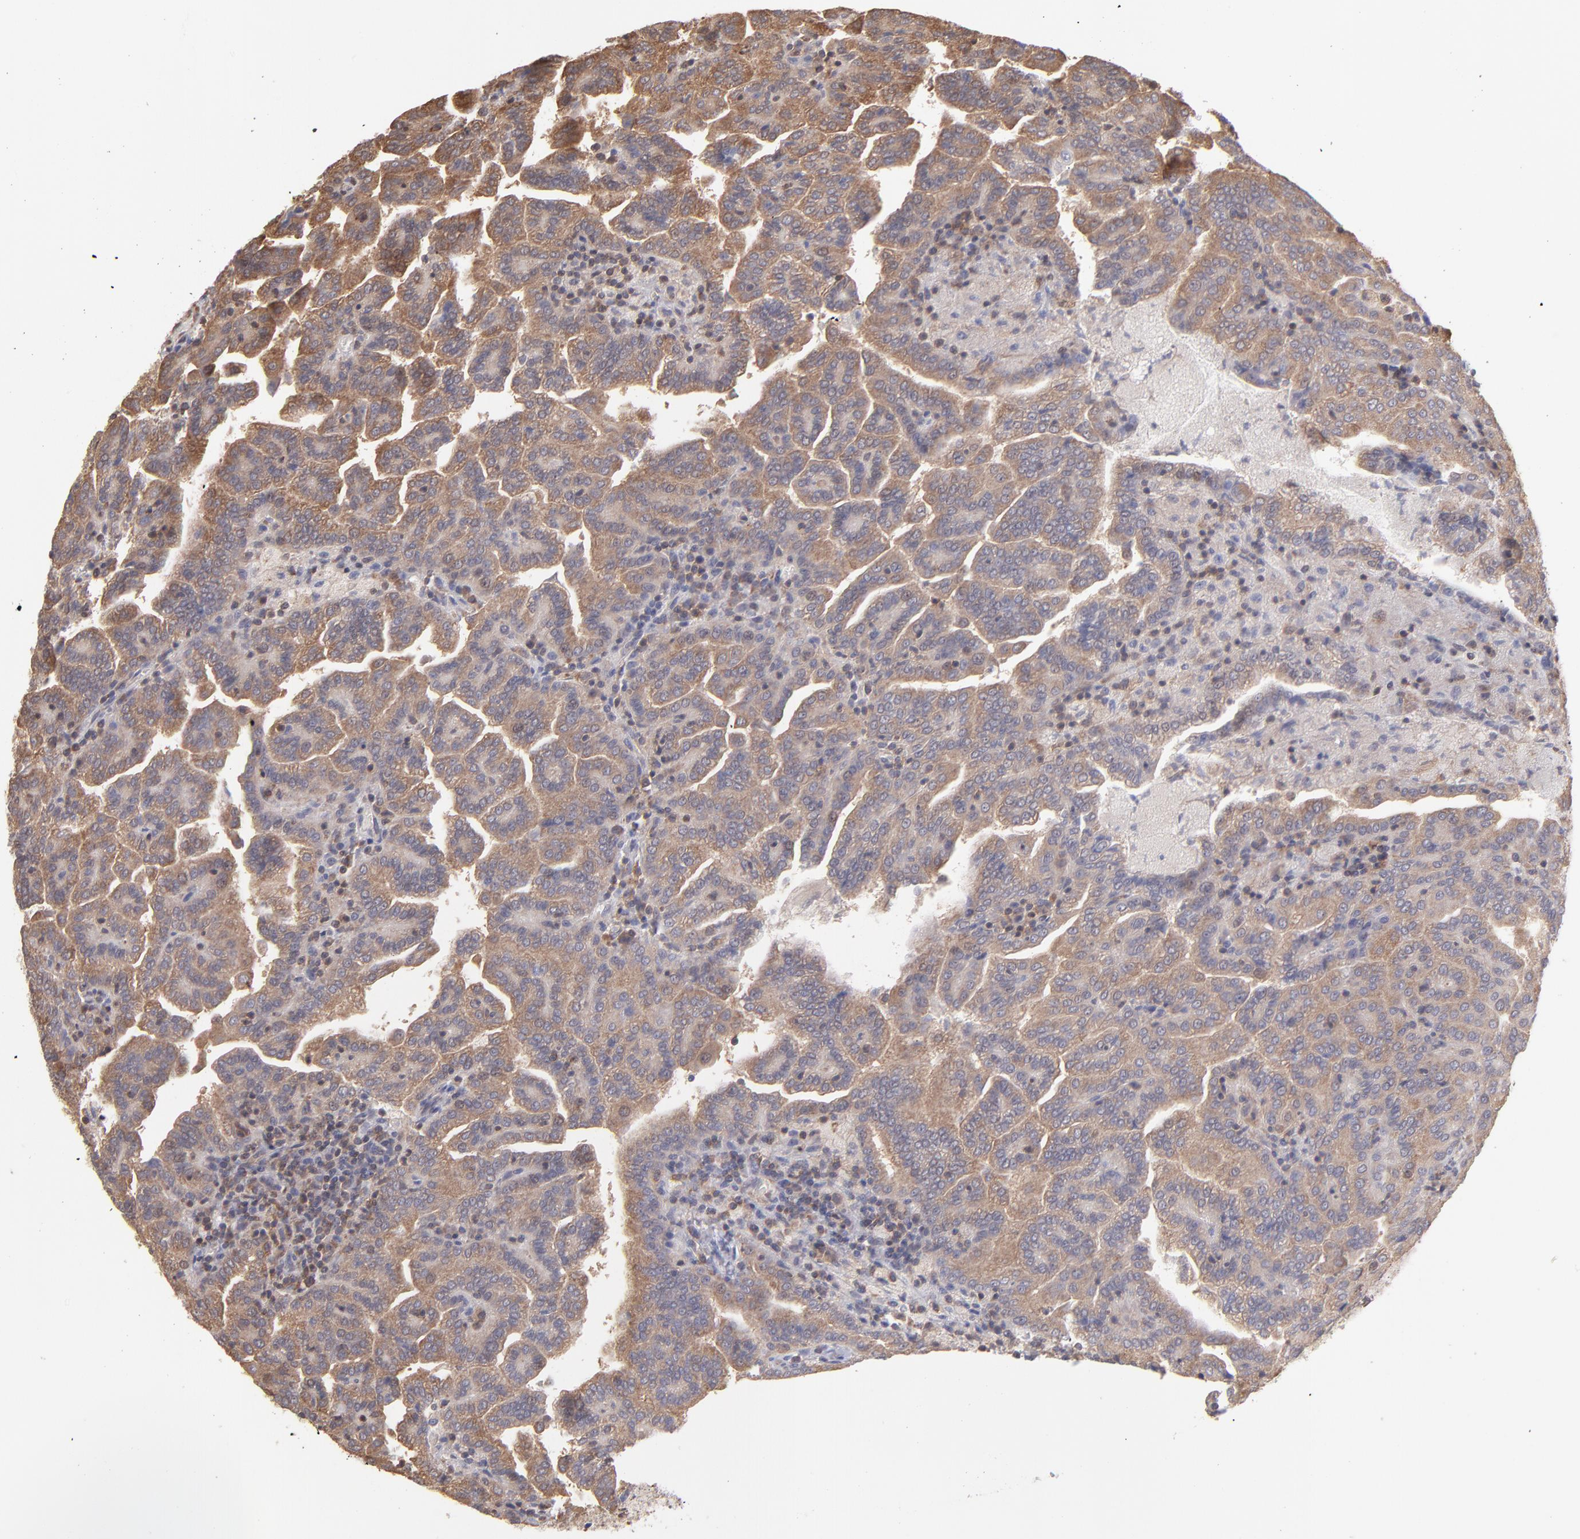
{"staining": {"intensity": "moderate", "quantity": ">75%", "location": "cytoplasmic/membranous"}, "tissue": "renal cancer", "cell_type": "Tumor cells", "image_type": "cancer", "snomed": [{"axis": "morphology", "description": "Adenocarcinoma, NOS"}, {"axis": "topography", "description": "Kidney"}], "caption": "The histopathology image displays immunohistochemical staining of renal adenocarcinoma. There is moderate cytoplasmic/membranous staining is appreciated in approximately >75% of tumor cells. (Brightfield microscopy of DAB IHC at high magnification).", "gene": "MAPRE1", "patient": {"sex": "male", "age": 61}}